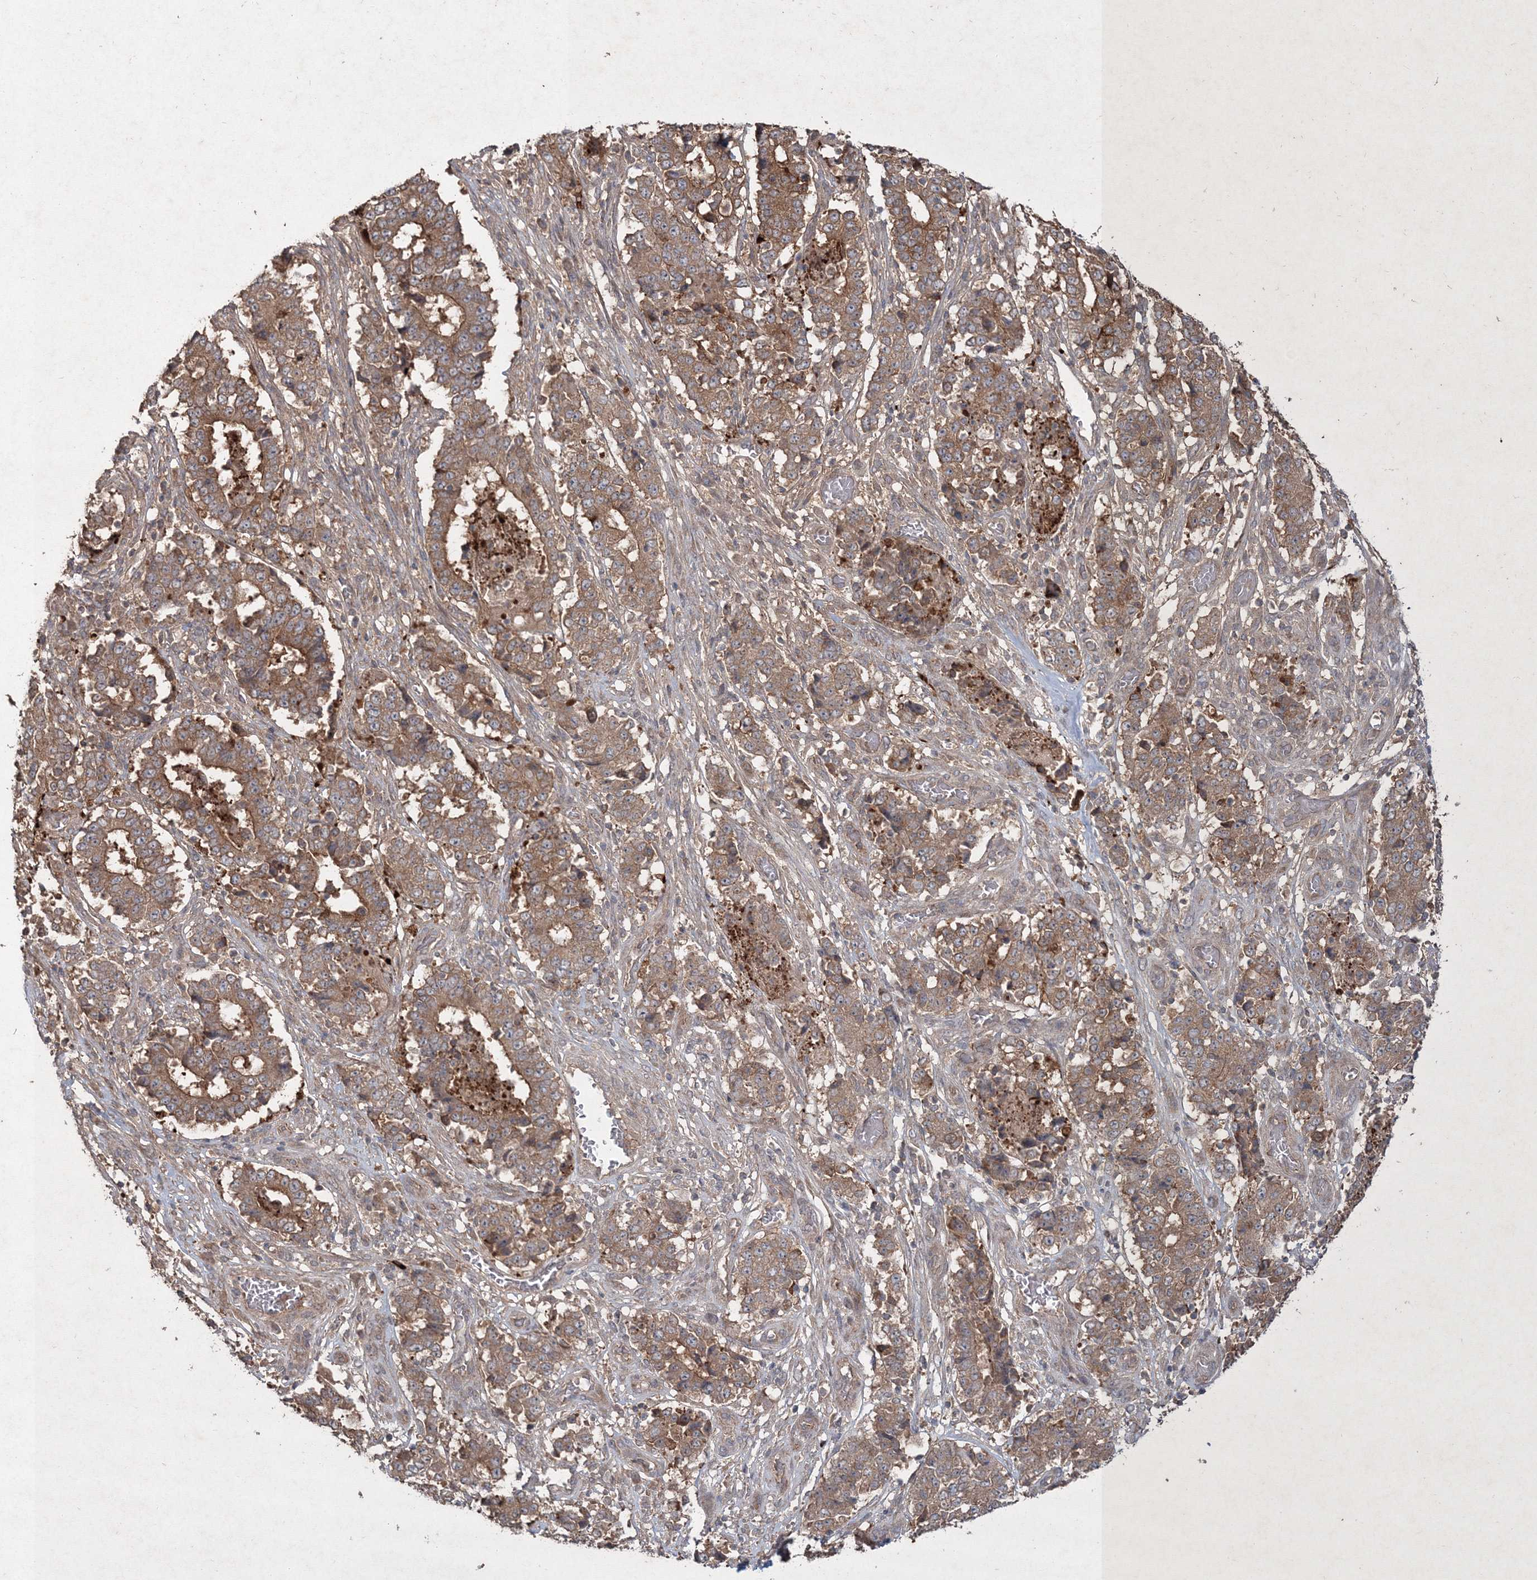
{"staining": {"intensity": "moderate", "quantity": ">75%", "location": "cytoplasmic/membranous"}, "tissue": "stomach cancer", "cell_type": "Tumor cells", "image_type": "cancer", "snomed": [{"axis": "morphology", "description": "Adenocarcinoma, NOS"}, {"axis": "topography", "description": "Stomach"}], "caption": "Human stomach adenocarcinoma stained for a protein (brown) exhibits moderate cytoplasmic/membranous positive staining in about >75% of tumor cells.", "gene": "SPRY1", "patient": {"sex": "male", "age": 59}}